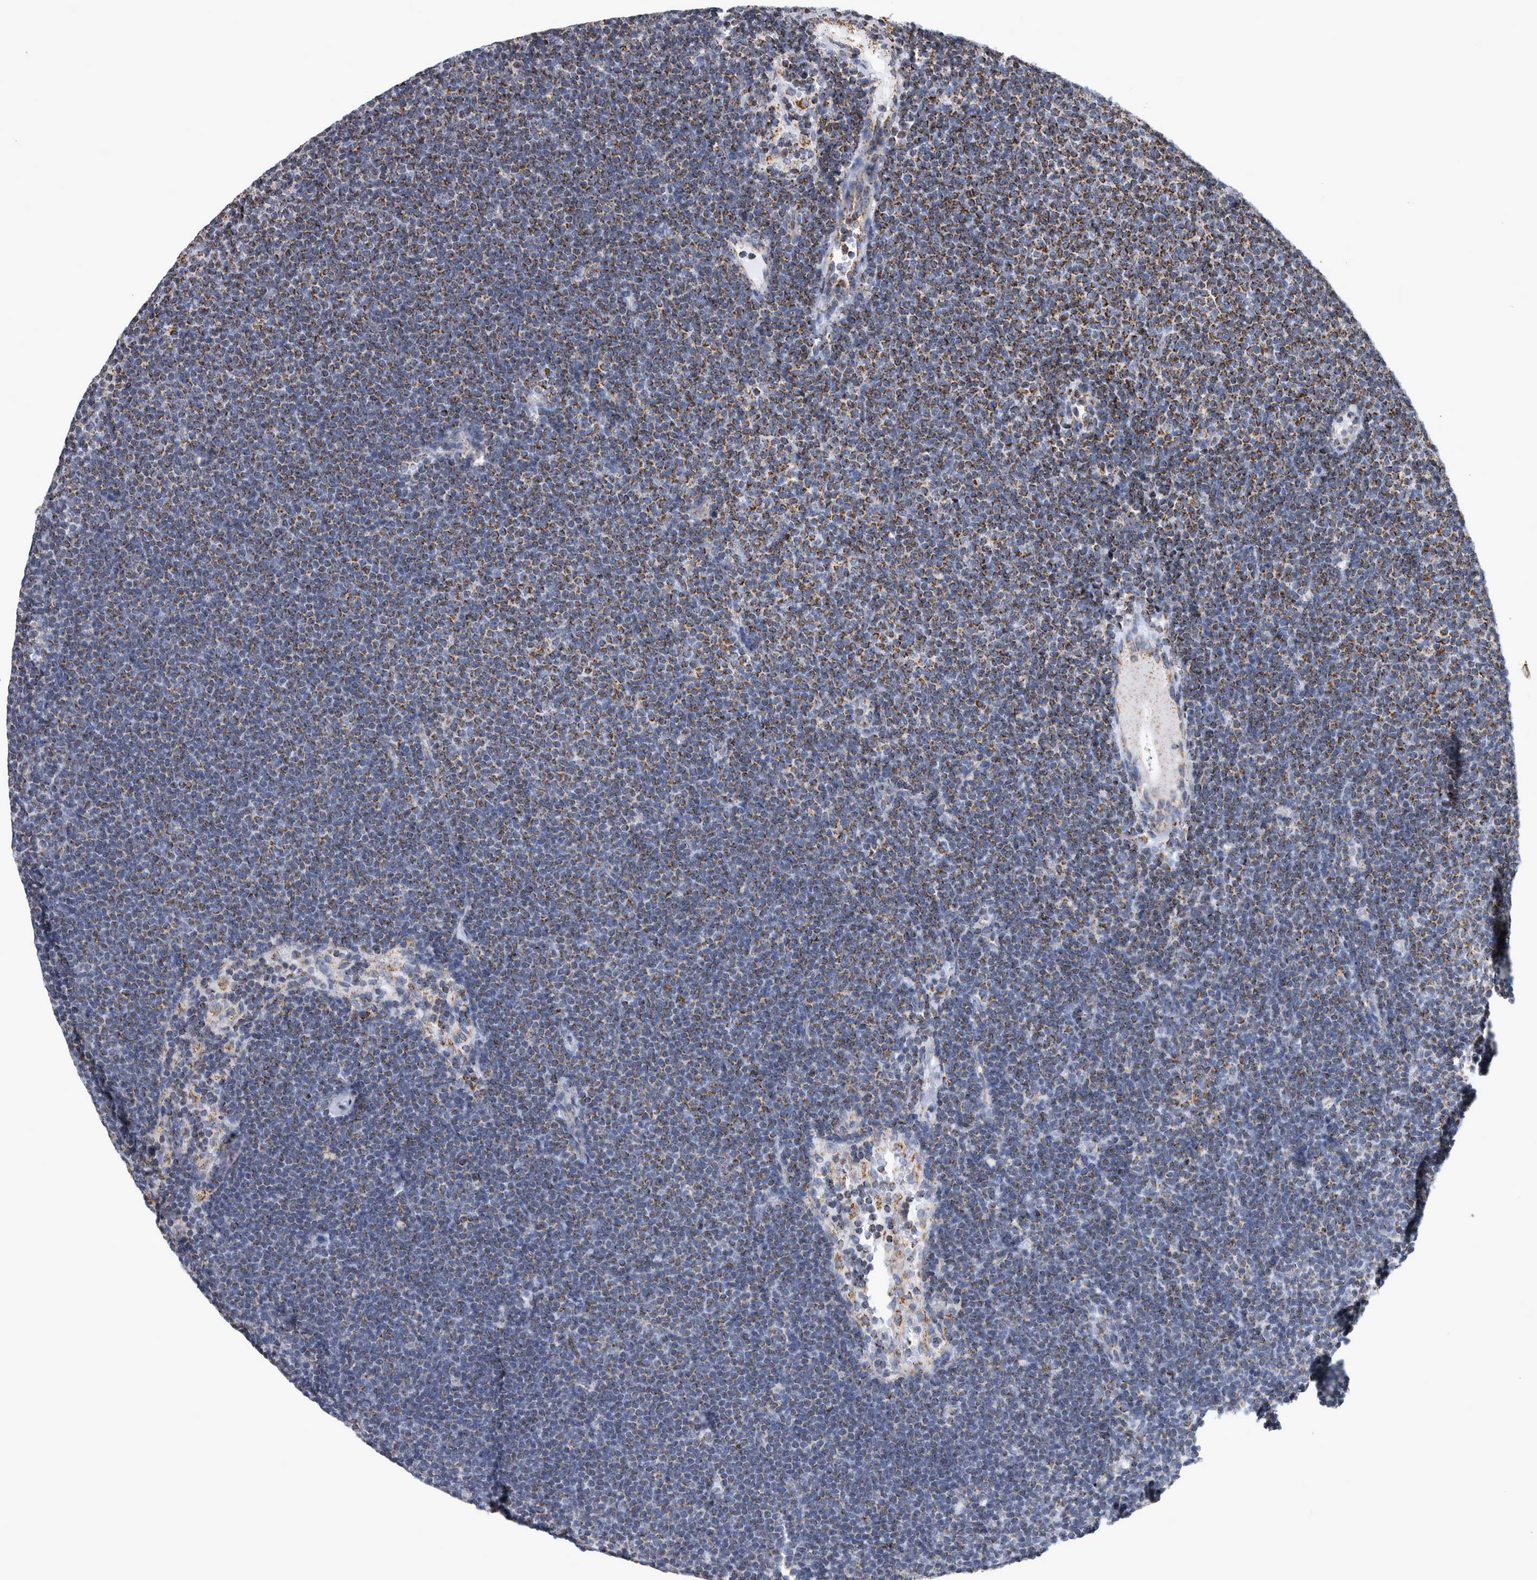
{"staining": {"intensity": "moderate", "quantity": ">75%", "location": "cytoplasmic/membranous"}, "tissue": "lymphoma", "cell_type": "Tumor cells", "image_type": "cancer", "snomed": [{"axis": "morphology", "description": "Malignant lymphoma, non-Hodgkin's type, Low grade"}, {"axis": "topography", "description": "Lymph node"}], "caption": "Immunohistochemistry histopathology image of neoplastic tissue: malignant lymphoma, non-Hodgkin's type (low-grade) stained using IHC exhibits medium levels of moderate protein expression localized specifically in the cytoplasmic/membranous of tumor cells, appearing as a cytoplasmic/membranous brown color.", "gene": "MDH2", "patient": {"sex": "female", "age": 53}}